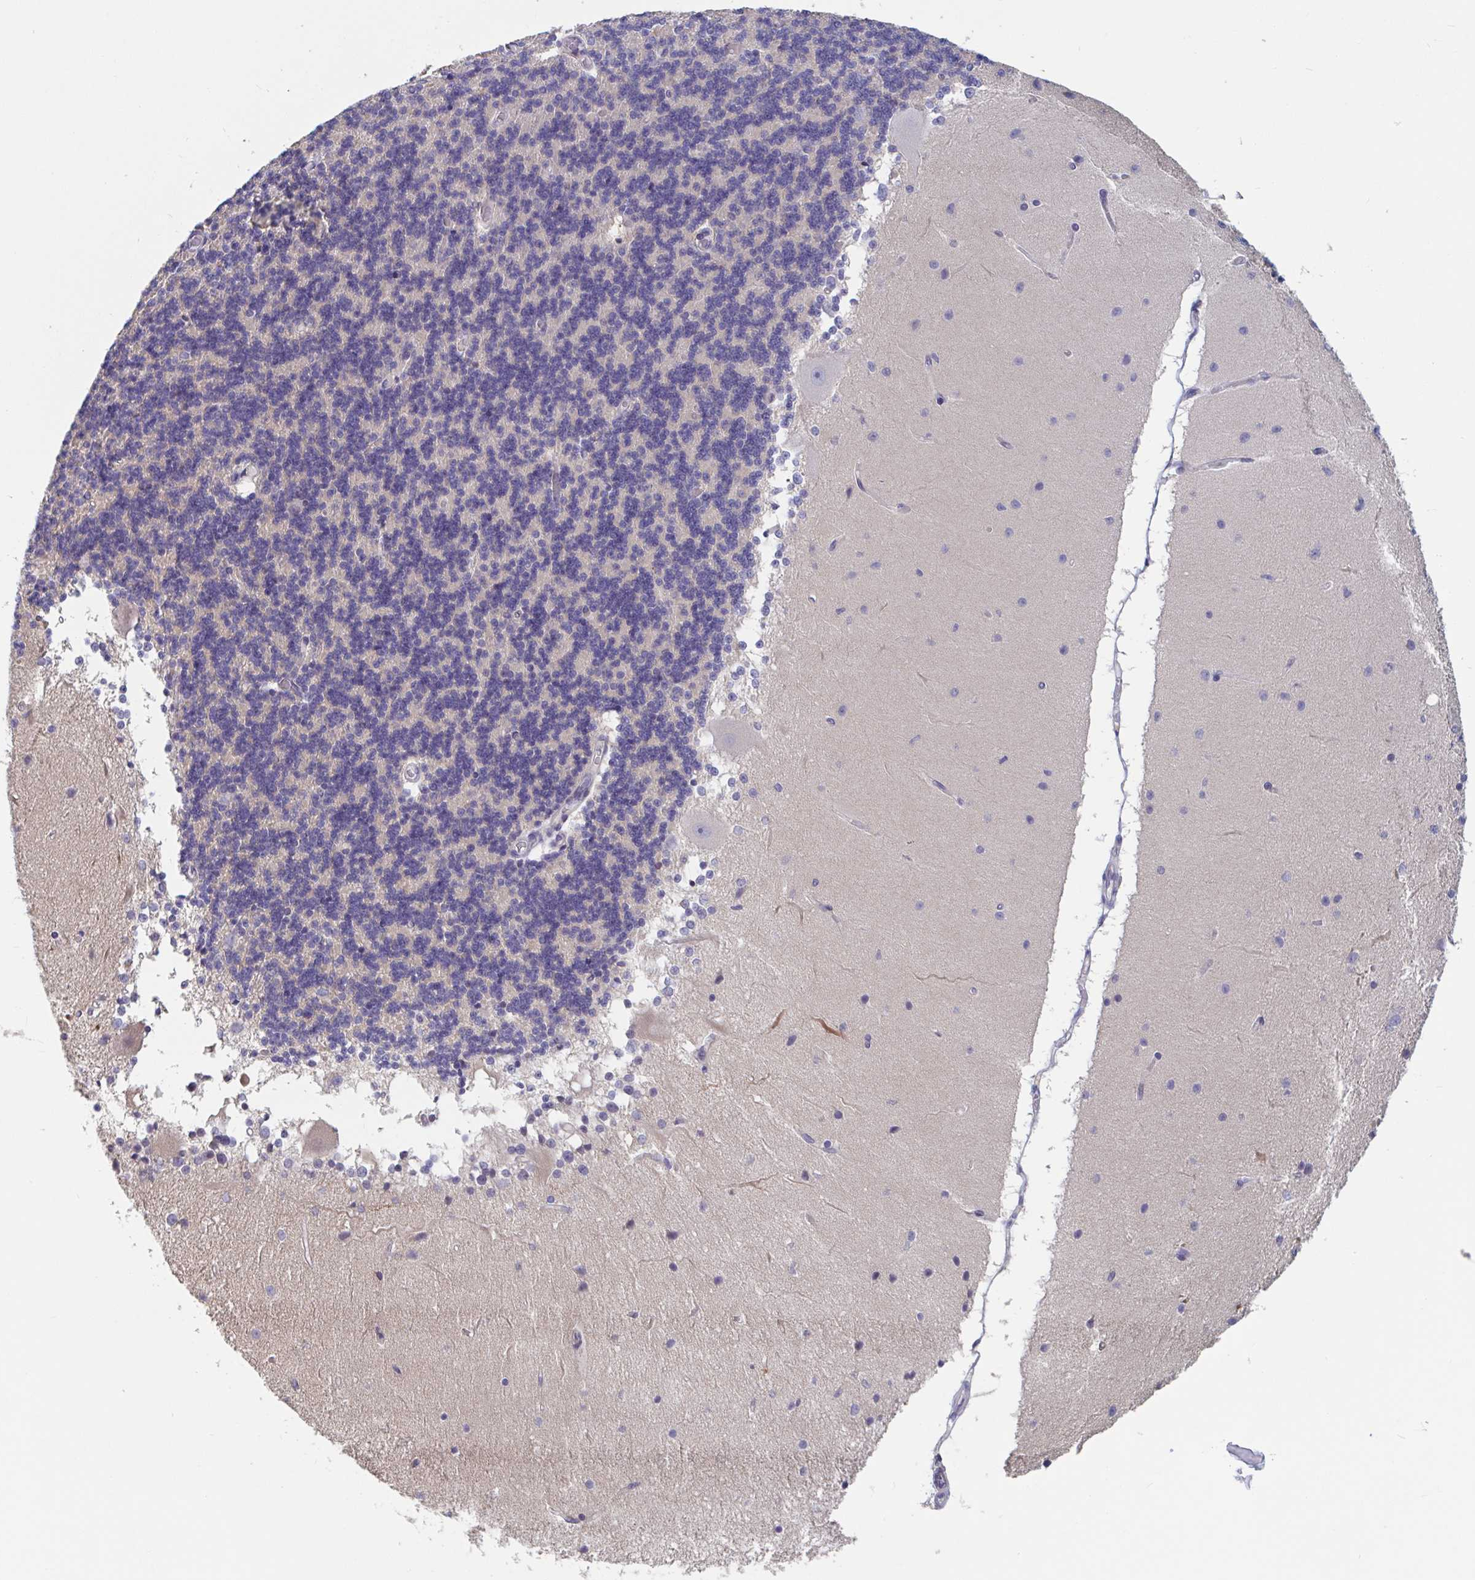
{"staining": {"intensity": "negative", "quantity": "none", "location": "none"}, "tissue": "cerebellum", "cell_type": "Cells in granular layer", "image_type": "normal", "snomed": [{"axis": "morphology", "description": "Normal tissue, NOS"}, {"axis": "topography", "description": "Cerebellum"}], "caption": "High magnification brightfield microscopy of normal cerebellum stained with DAB (brown) and counterstained with hematoxylin (blue): cells in granular layer show no significant expression. The staining was performed using DAB to visualize the protein expression in brown, while the nuclei were stained in blue with hematoxylin (Magnification: 20x).", "gene": "UNKL", "patient": {"sex": "female", "age": 54}}